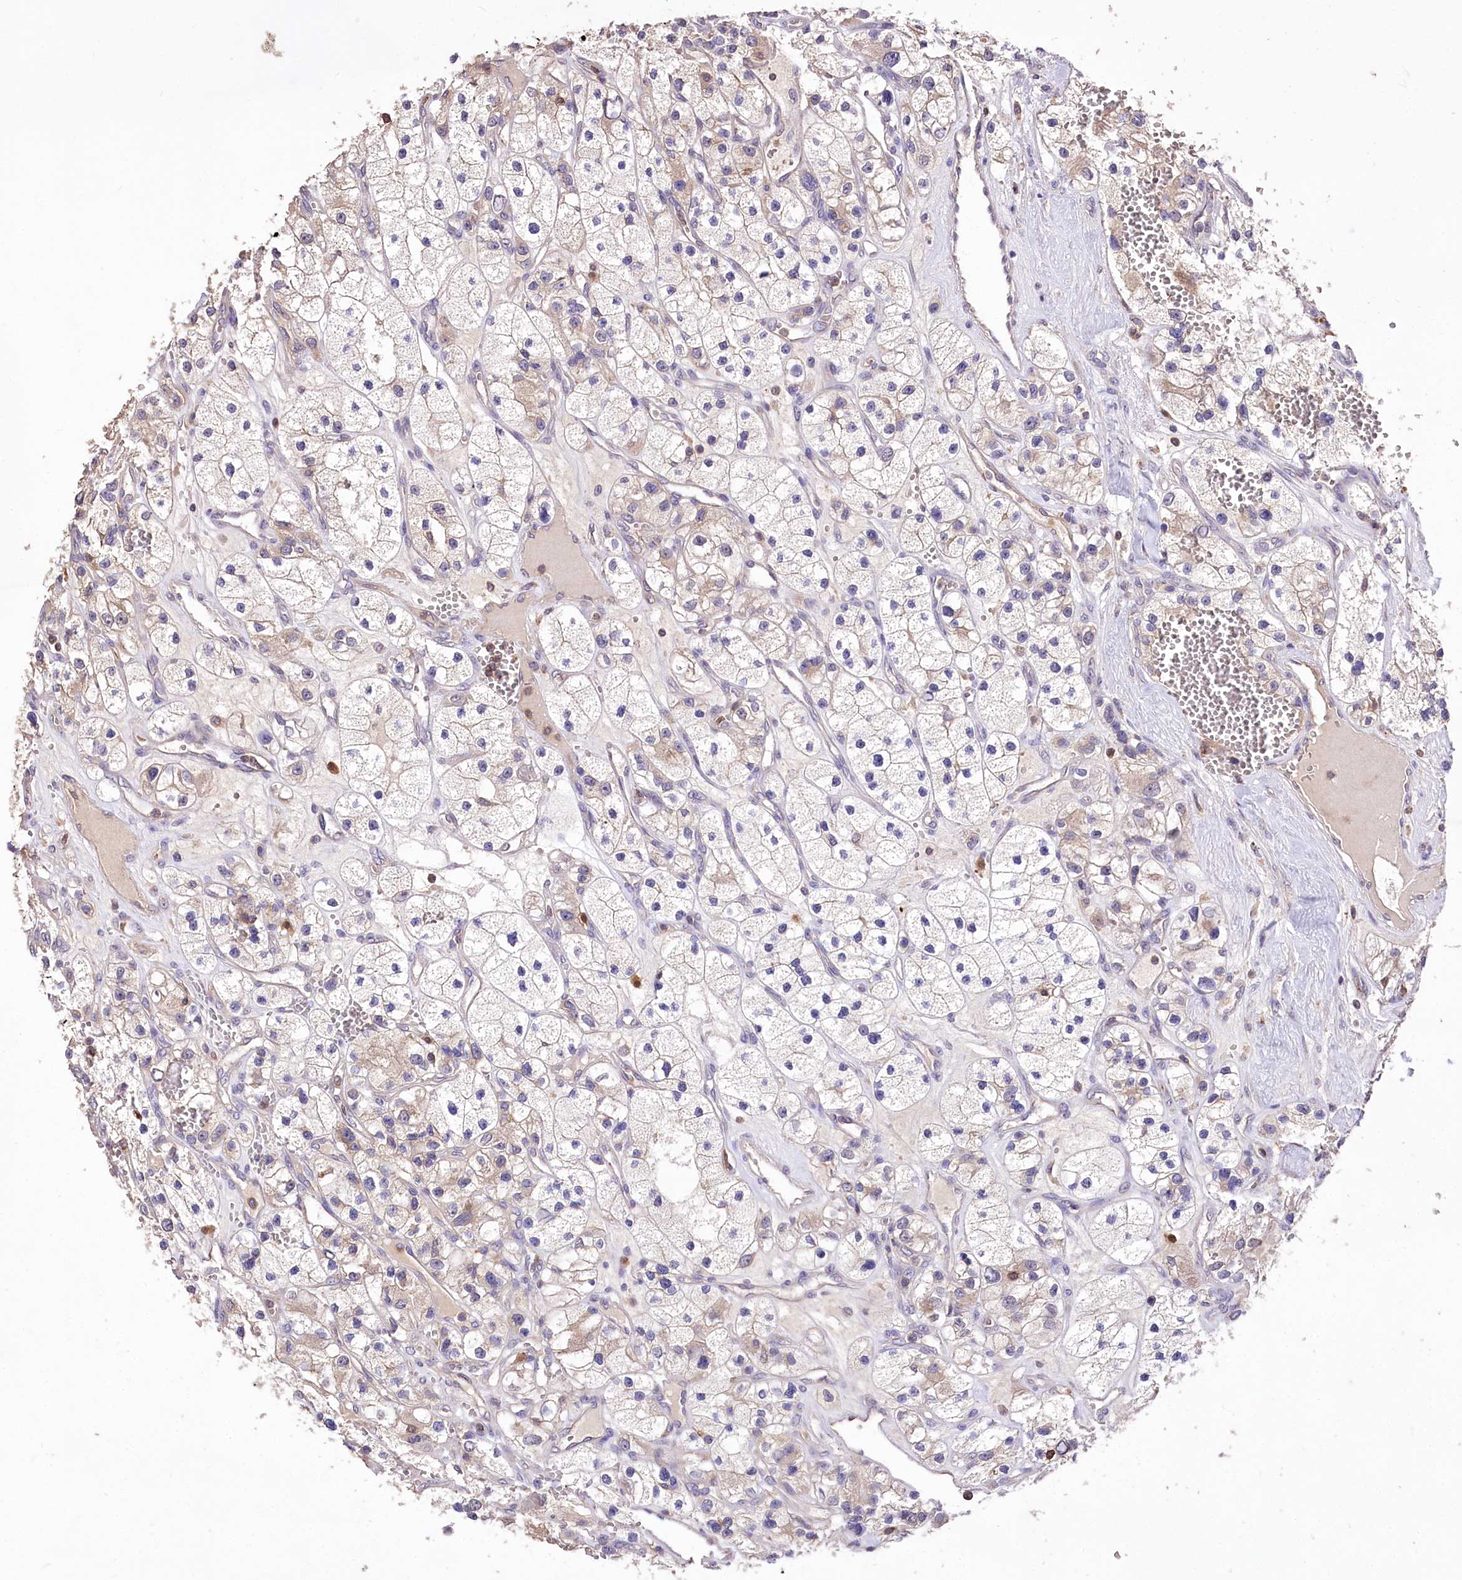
{"staining": {"intensity": "negative", "quantity": "none", "location": "none"}, "tissue": "renal cancer", "cell_type": "Tumor cells", "image_type": "cancer", "snomed": [{"axis": "morphology", "description": "Adenocarcinoma, NOS"}, {"axis": "topography", "description": "Kidney"}], "caption": "An immunohistochemistry (IHC) image of adenocarcinoma (renal) is shown. There is no staining in tumor cells of adenocarcinoma (renal). Nuclei are stained in blue.", "gene": "SERGEF", "patient": {"sex": "female", "age": 57}}